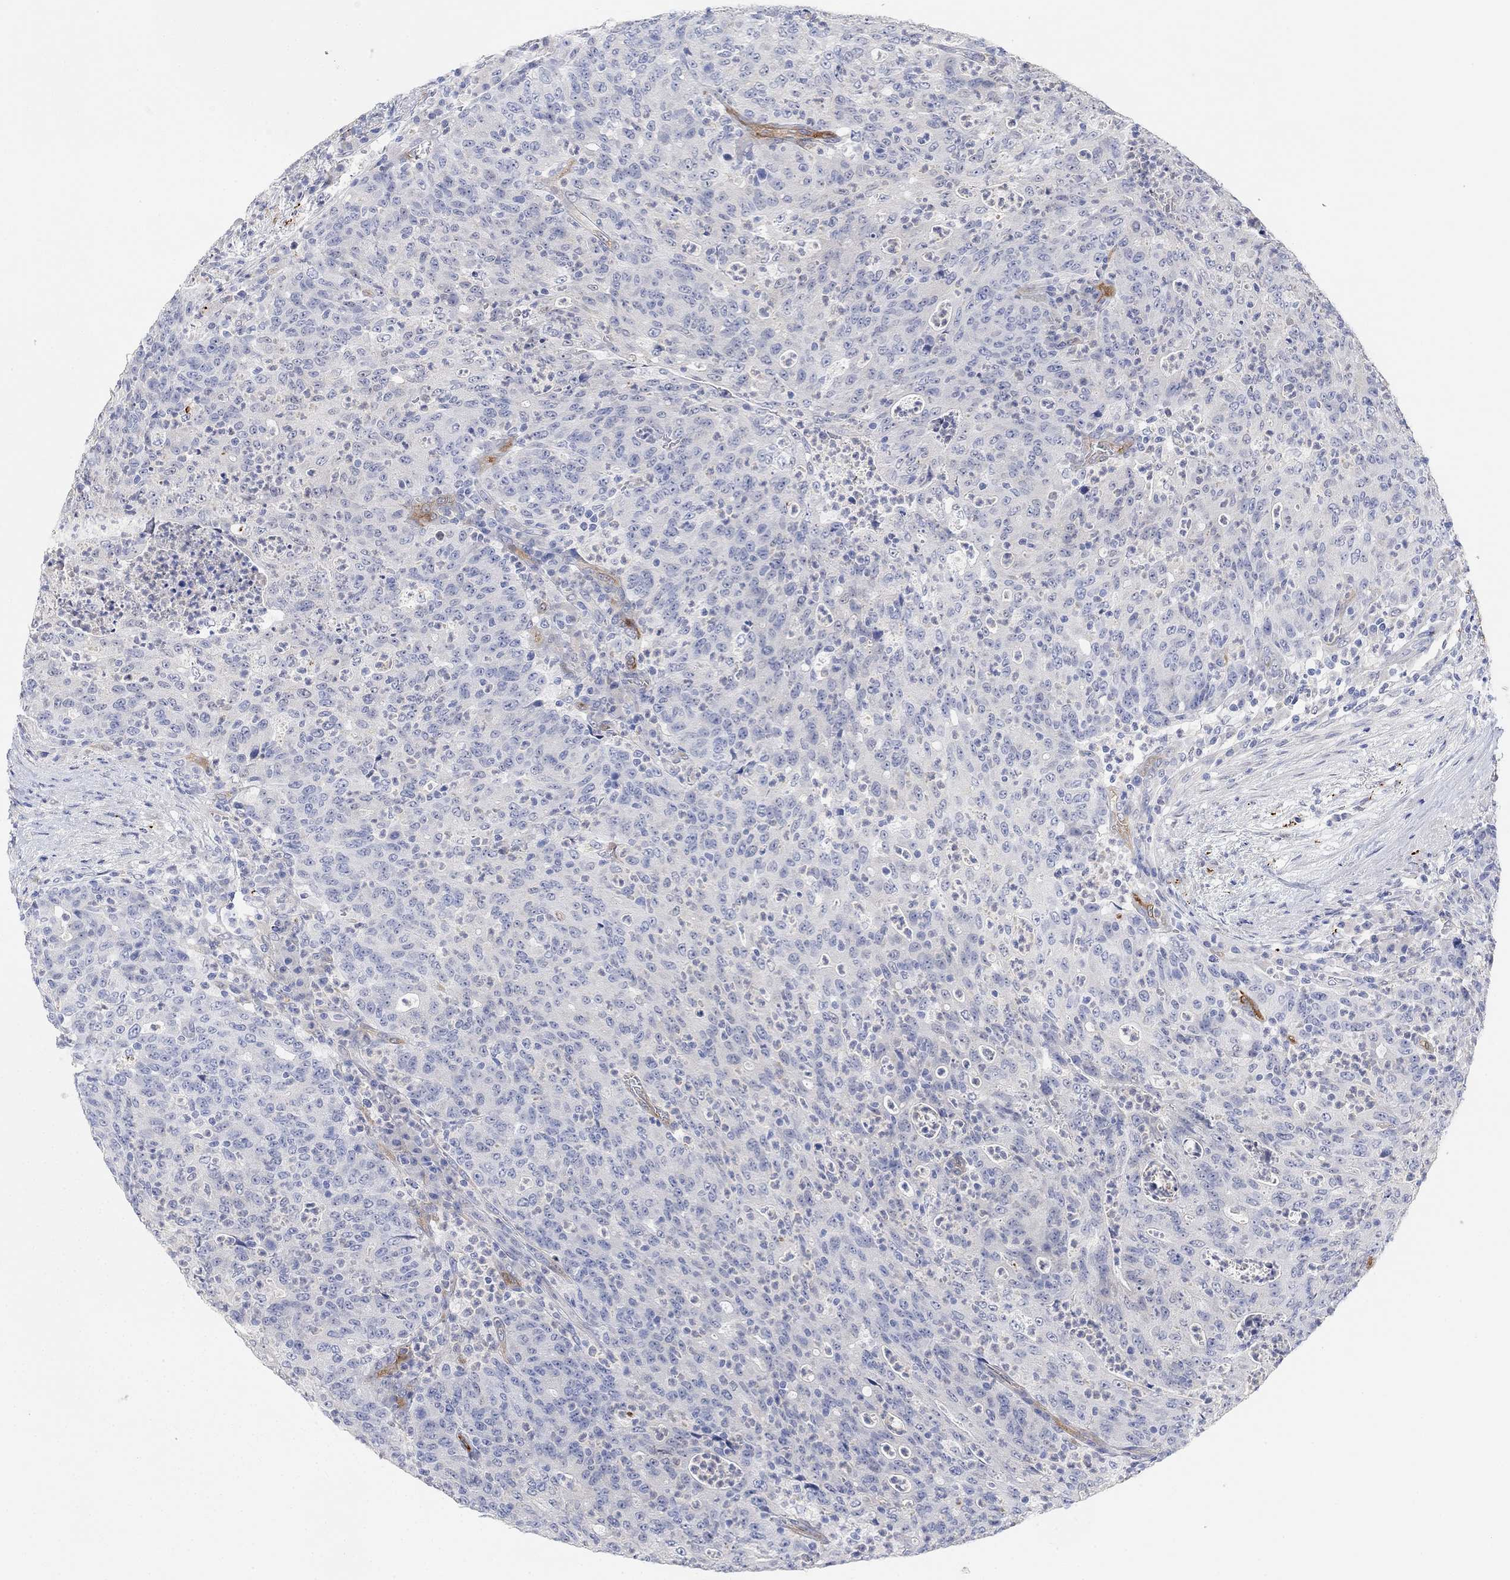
{"staining": {"intensity": "negative", "quantity": "none", "location": "none"}, "tissue": "colorectal cancer", "cell_type": "Tumor cells", "image_type": "cancer", "snomed": [{"axis": "morphology", "description": "Adenocarcinoma, NOS"}, {"axis": "topography", "description": "Colon"}], "caption": "DAB immunohistochemical staining of human adenocarcinoma (colorectal) displays no significant positivity in tumor cells.", "gene": "VAT1L", "patient": {"sex": "male", "age": 70}}